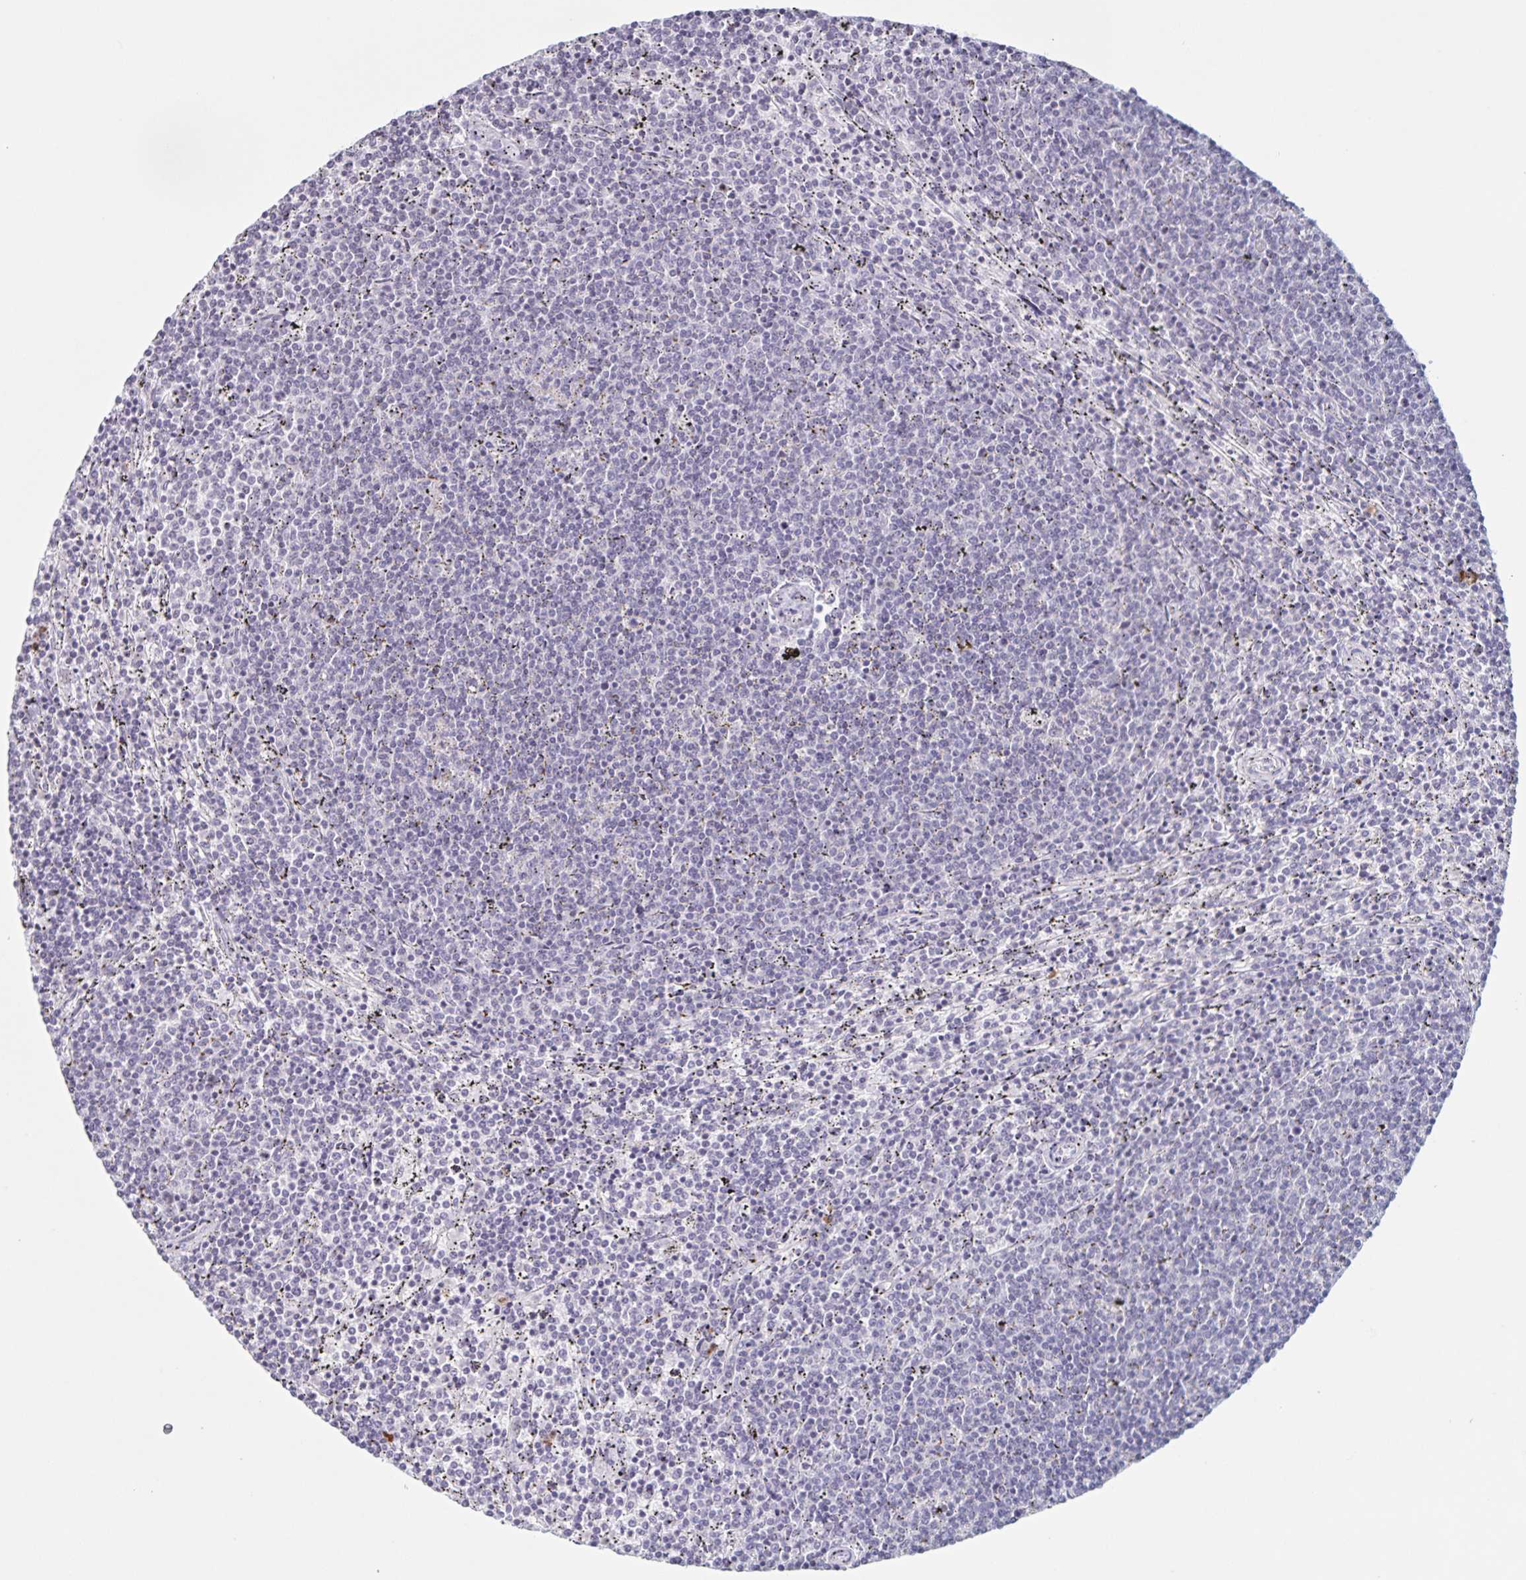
{"staining": {"intensity": "negative", "quantity": "none", "location": "none"}, "tissue": "lymphoma", "cell_type": "Tumor cells", "image_type": "cancer", "snomed": [{"axis": "morphology", "description": "Malignant lymphoma, non-Hodgkin's type, Low grade"}, {"axis": "topography", "description": "Spleen"}], "caption": "Tumor cells are negative for brown protein staining in low-grade malignant lymphoma, non-Hodgkin's type. The staining is performed using DAB (3,3'-diaminobenzidine) brown chromogen with nuclei counter-stained in using hematoxylin.", "gene": "LCE6A", "patient": {"sex": "female", "age": 50}}